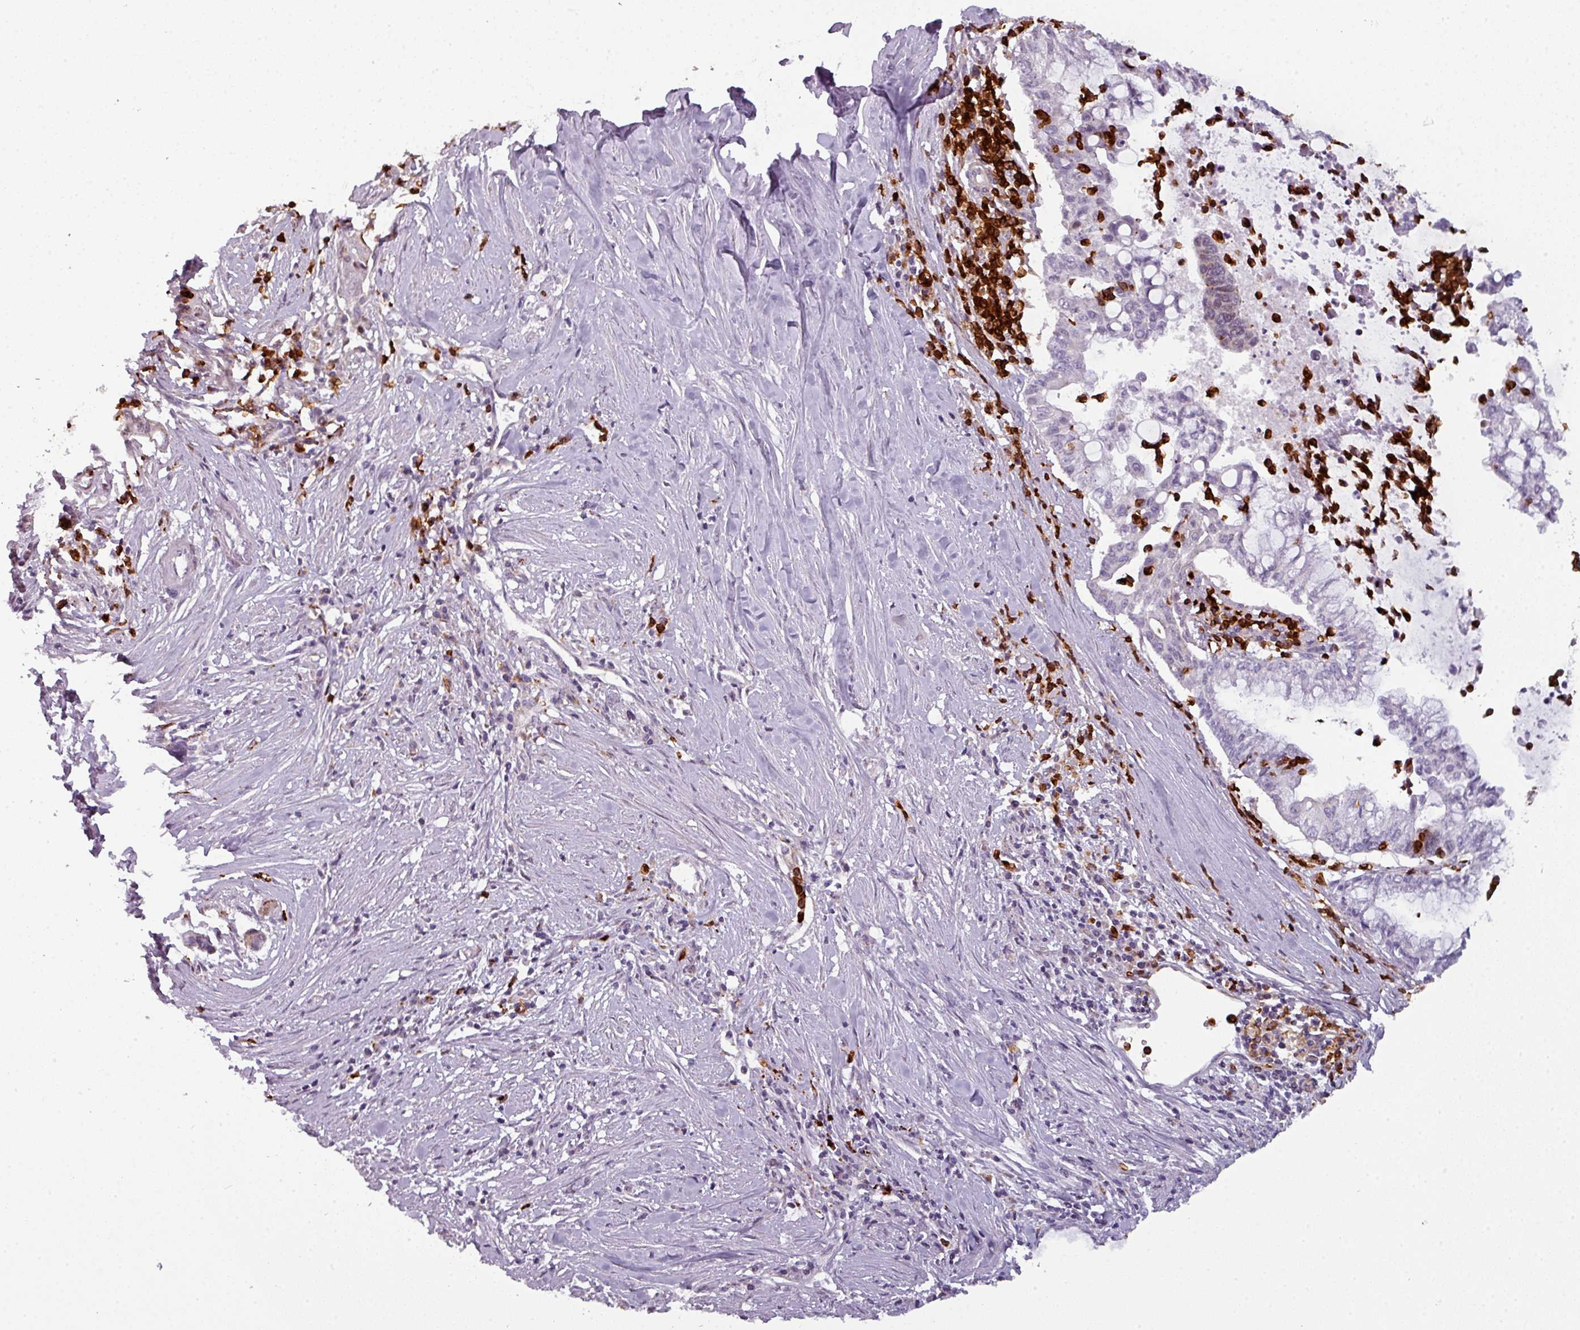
{"staining": {"intensity": "negative", "quantity": "none", "location": "none"}, "tissue": "pancreatic cancer", "cell_type": "Tumor cells", "image_type": "cancer", "snomed": [{"axis": "morphology", "description": "Adenocarcinoma, NOS"}, {"axis": "topography", "description": "Pancreas"}], "caption": "A micrograph of human pancreatic adenocarcinoma is negative for staining in tumor cells.", "gene": "TMEFF1", "patient": {"sex": "male", "age": 73}}